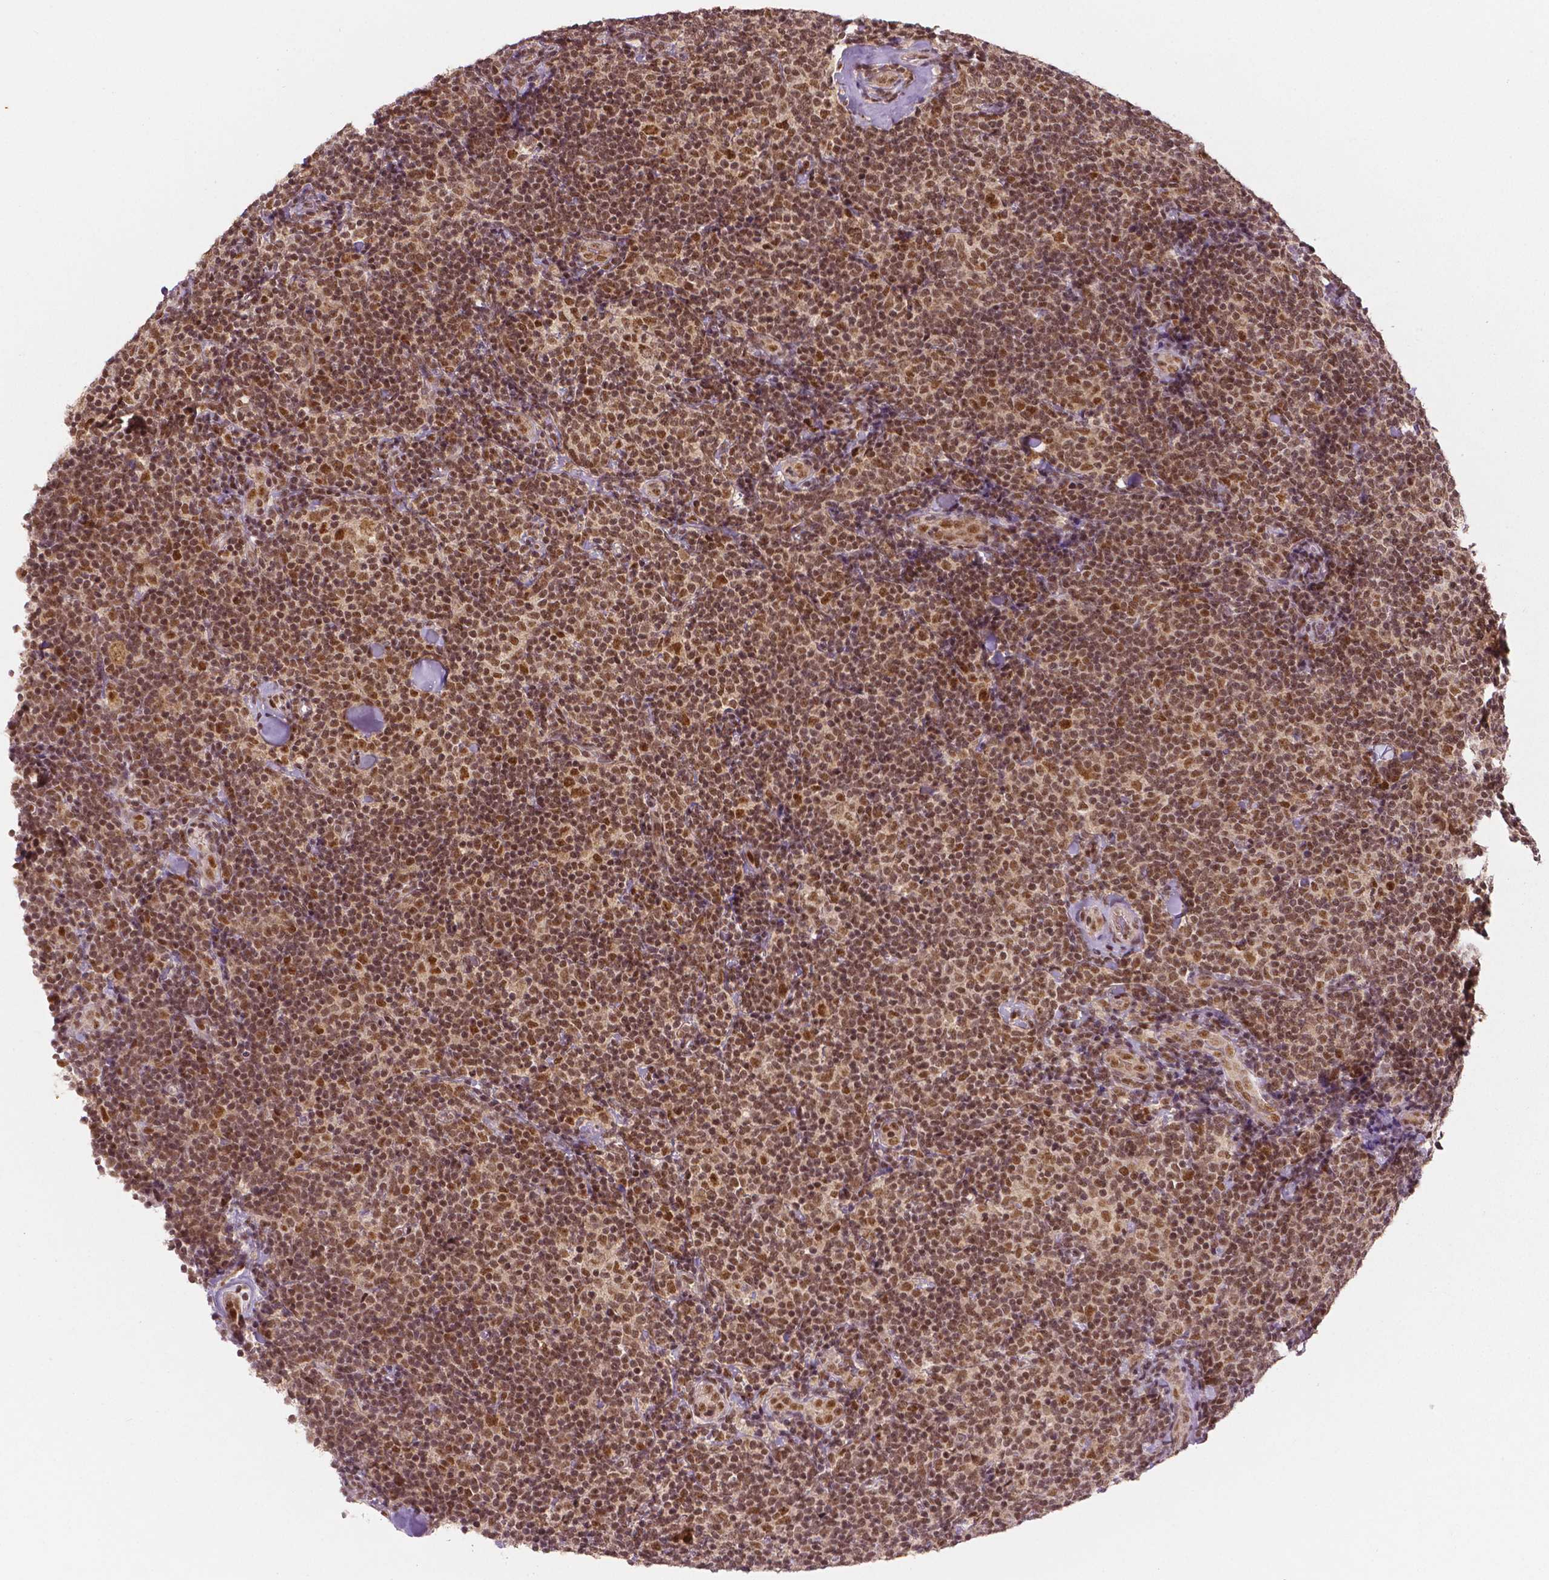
{"staining": {"intensity": "moderate", "quantity": ">75%", "location": "nuclear"}, "tissue": "lymphoma", "cell_type": "Tumor cells", "image_type": "cancer", "snomed": [{"axis": "morphology", "description": "Malignant lymphoma, non-Hodgkin's type, Low grade"}, {"axis": "topography", "description": "Lymph node"}], "caption": "Immunohistochemistry (IHC) histopathology image of neoplastic tissue: low-grade malignant lymphoma, non-Hodgkin's type stained using immunohistochemistry demonstrates medium levels of moderate protein expression localized specifically in the nuclear of tumor cells, appearing as a nuclear brown color.", "gene": "NSD2", "patient": {"sex": "female", "age": 56}}